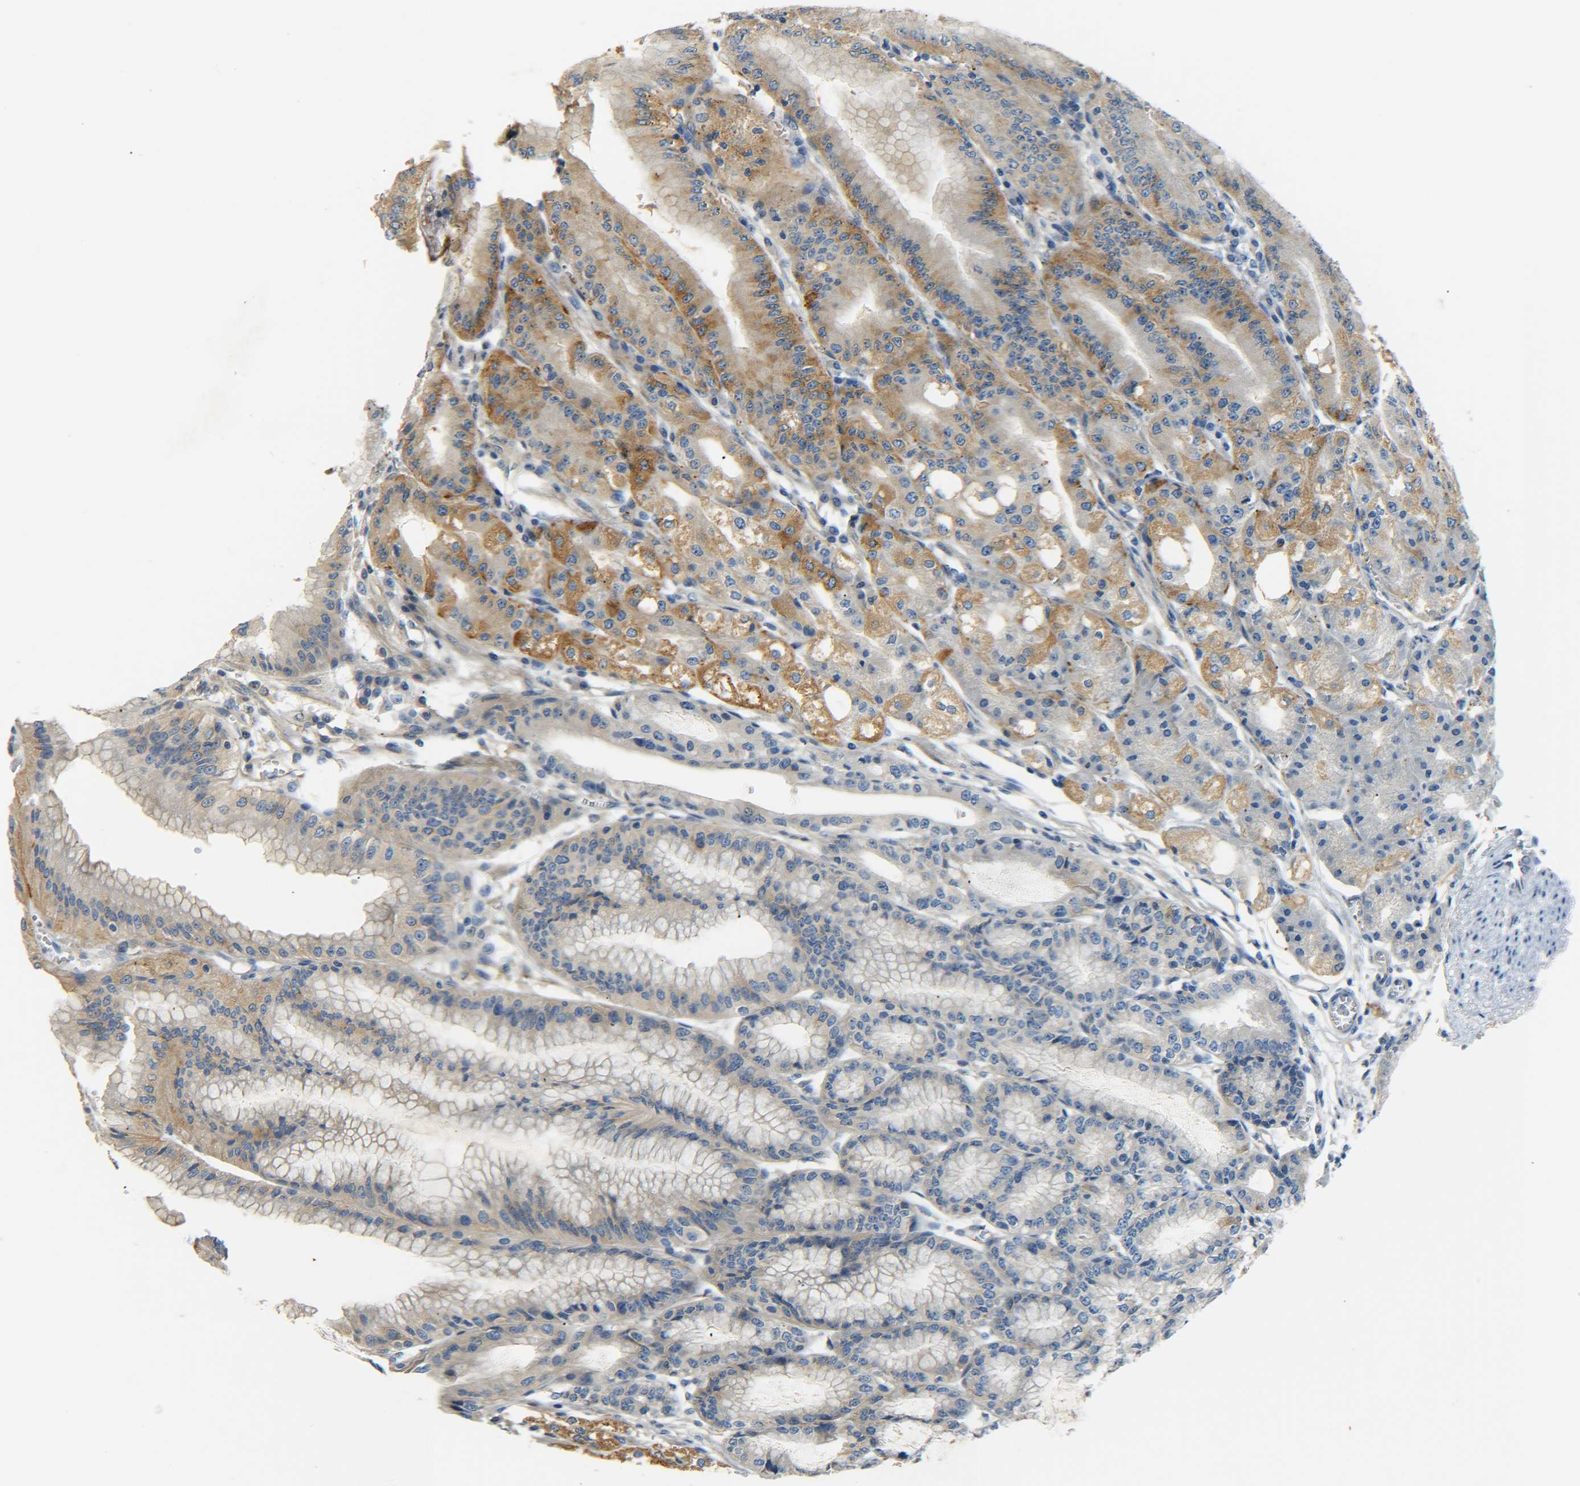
{"staining": {"intensity": "moderate", "quantity": "25%-75%", "location": "cytoplasmic/membranous"}, "tissue": "stomach", "cell_type": "Glandular cells", "image_type": "normal", "snomed": [{"axis": "morphology", "description": "Normal tissue, NOS"}, {"axis": "topography", "description": "Stomach, lower"}], "caption": "Human stomach stained with a protein marker displays moderate staining in glandular cells.", "gene": "LRCH3", "patient": {"sex": "male", "age": 71}}